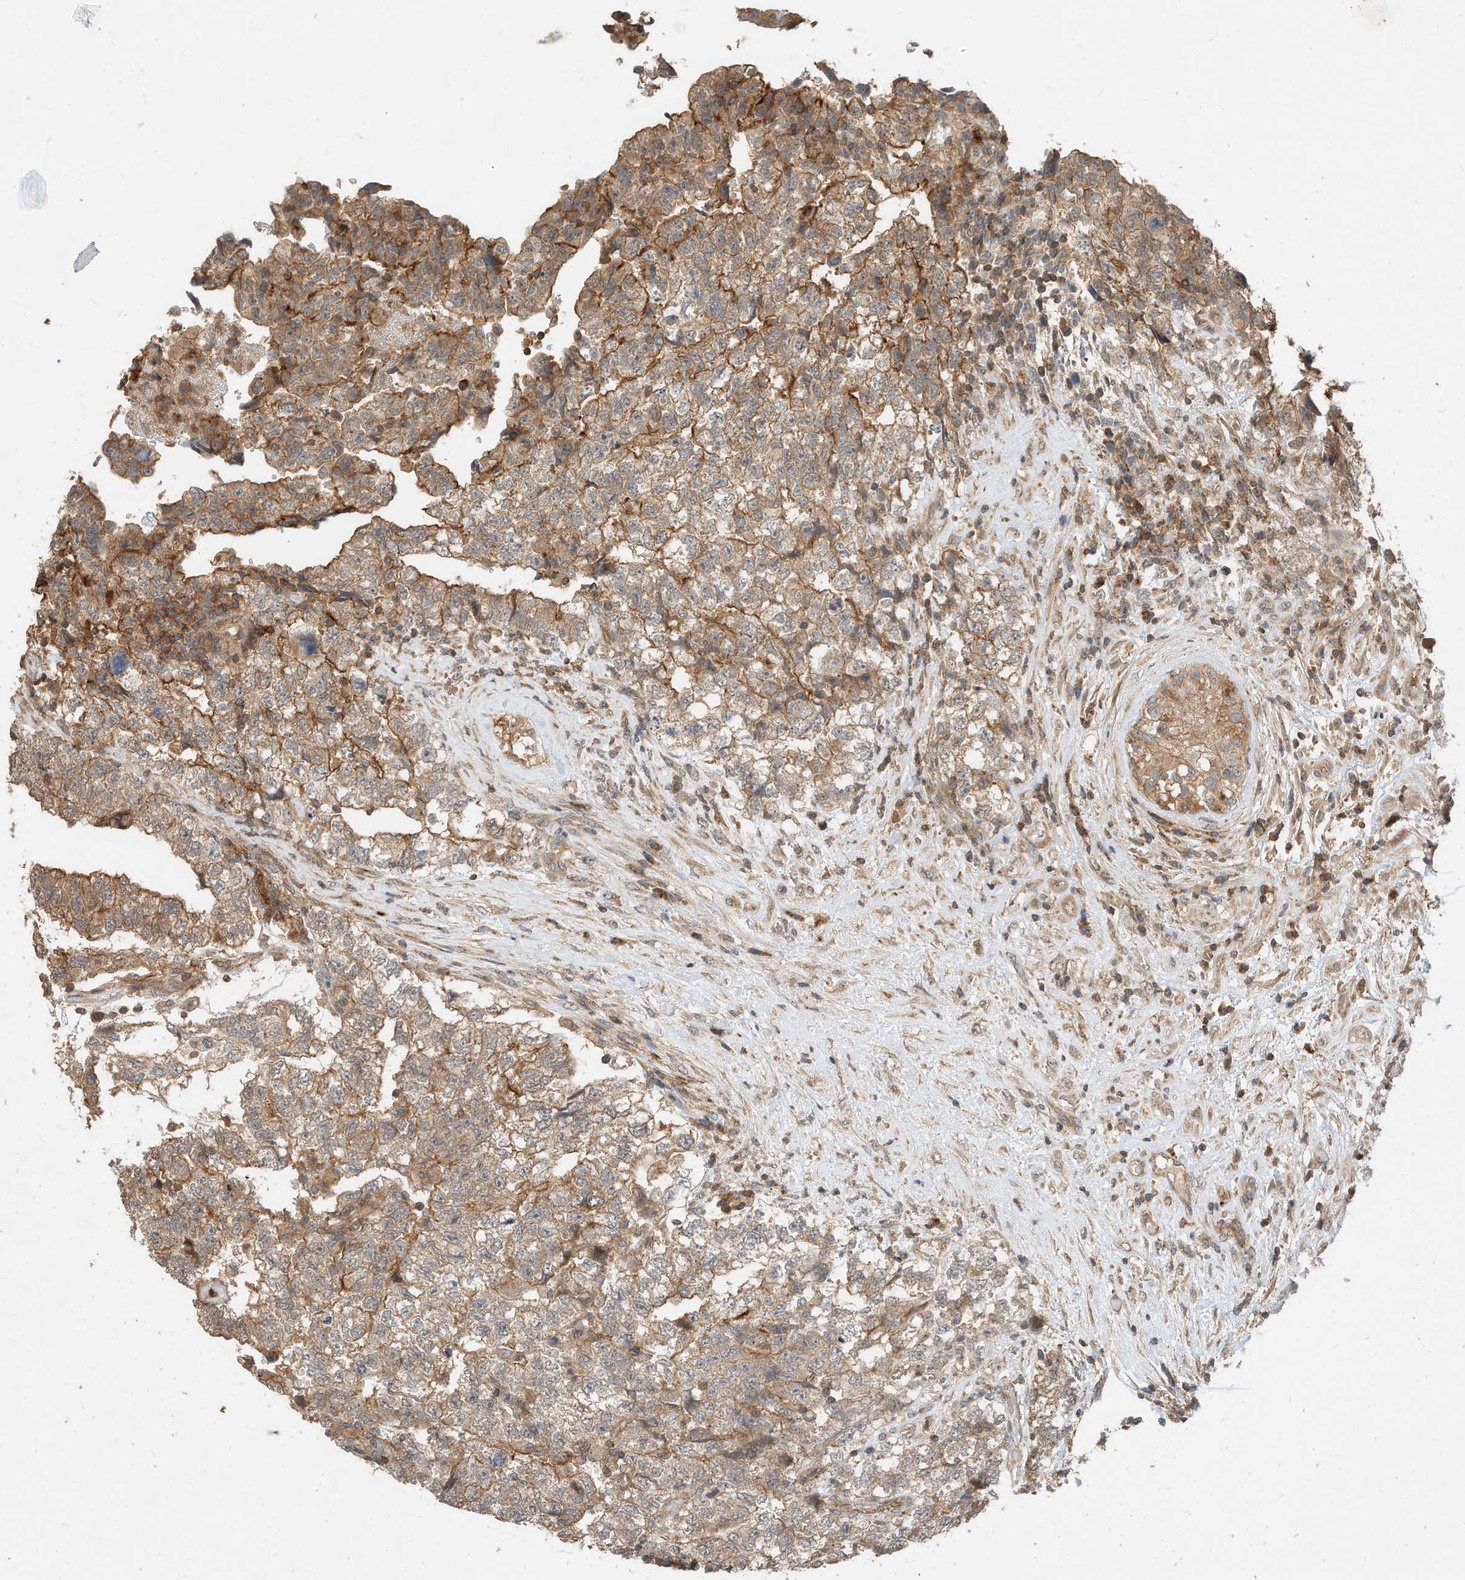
{"staining": {"intensity": "moderate", "quantity": ">75%", "location": "cytoplasmic/membranous"}, "tissue": "testis cancer", "cell_type": "Tumor cells", "image_type": "cancer", "snomed": [{"axis": "morphology", "description": "Carcinoma, Embryonal, NOS"}, {"axis": "topography", "description": "Testis"}], "caption": "Approximately >75% of tumor cells in human testis cancer (embryonal carcinoma) display moderate cytoplasmic/membranous protein positivity as visualized by brown immunohistochemical staining.", "gene": "CPAMD8", "patient": {"sex": "male", "age": 36}}